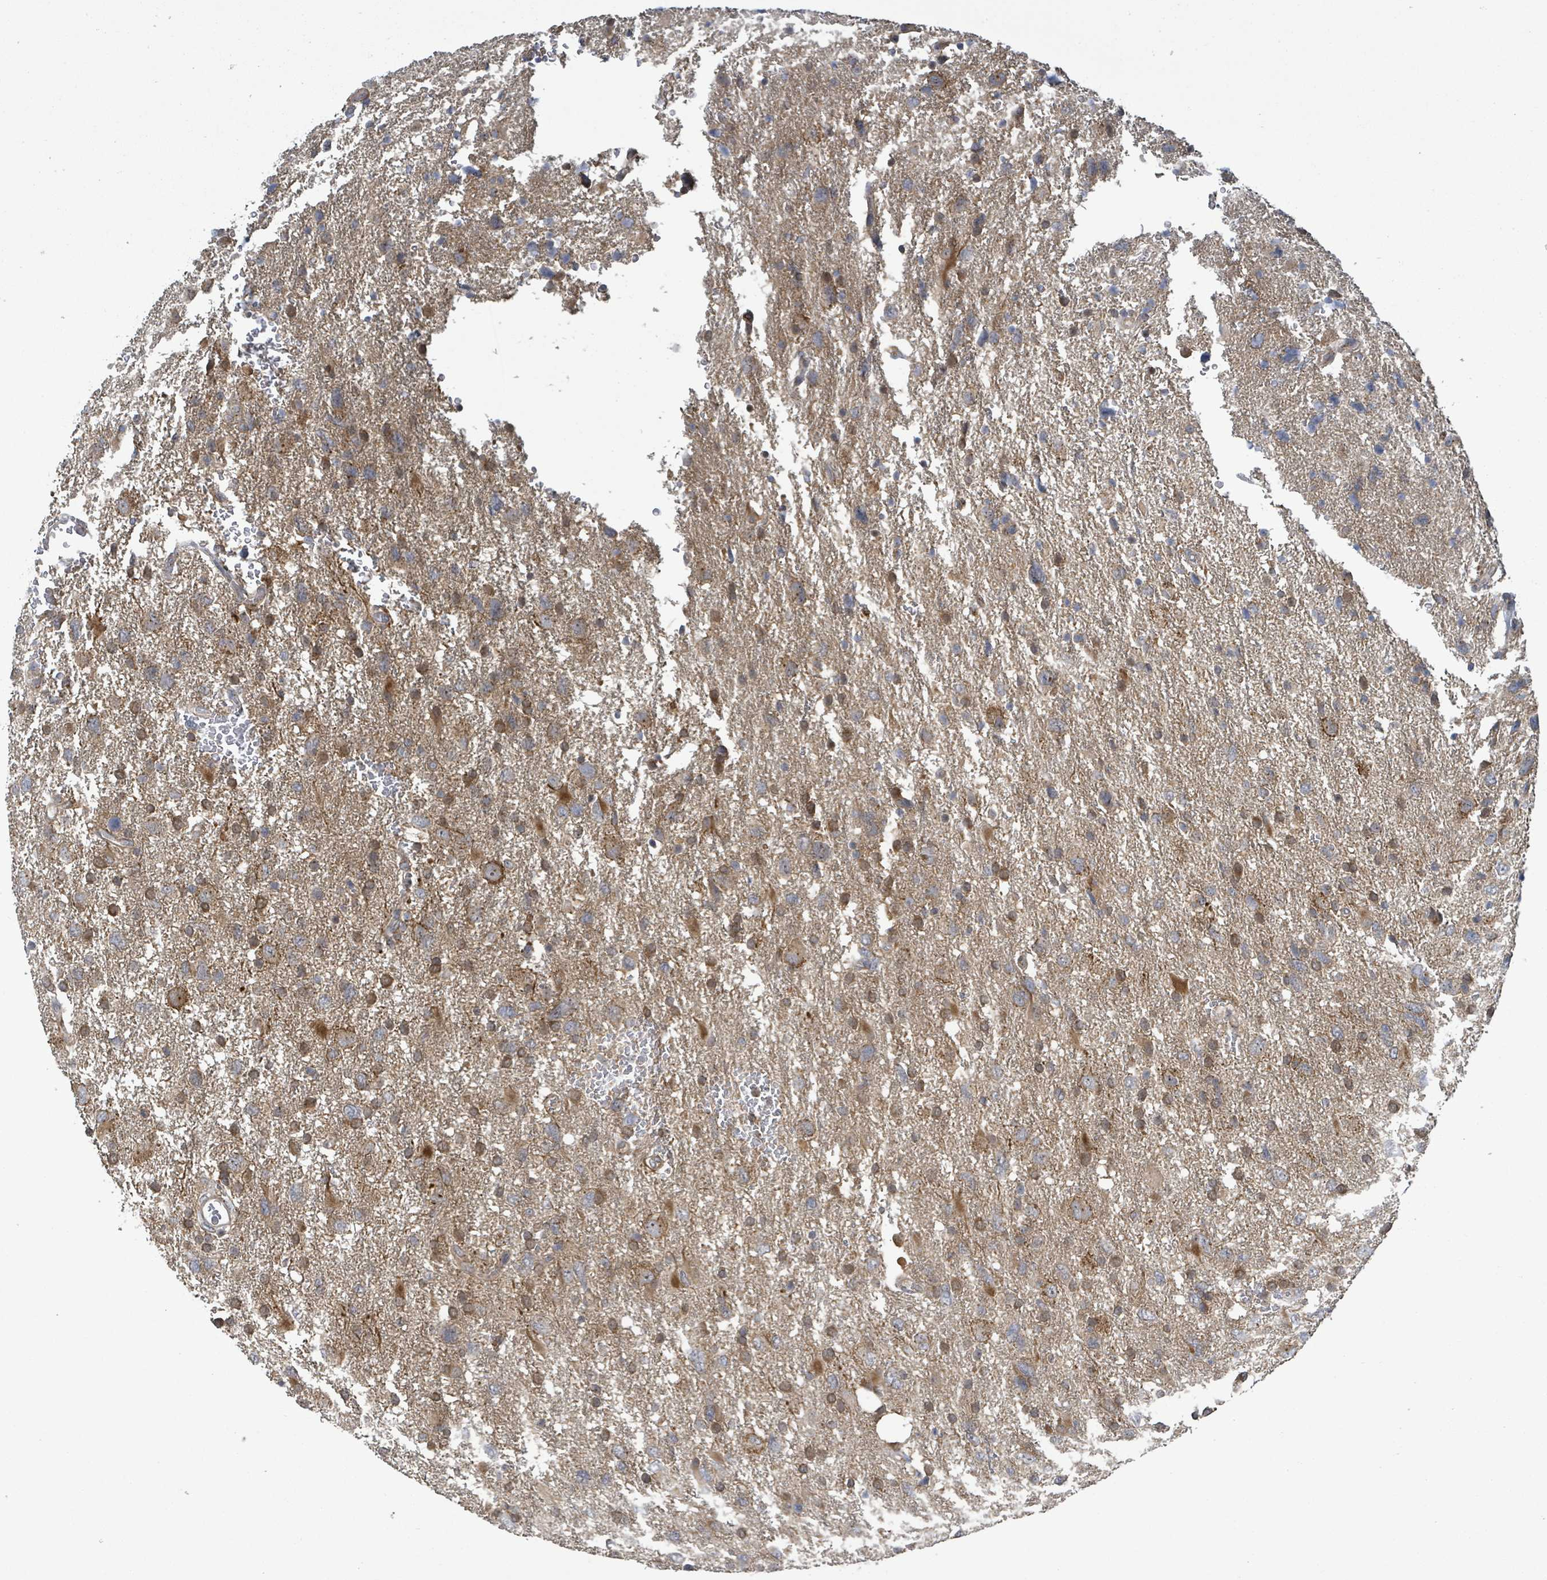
{"staining": {"intensity": "moderate", "quantity": ">75%", "location": "cytoplasmic/membranous"}, "tissue": "glioma", "cell_type": "Tumor cells", "image_type": "cancer", "snomed": [{"axis": "morphology", "description": "Glioma, malignant, High grade"}, {"axis": "topography", "description": "Brain"}], "caption": "DAB (3,3'-diaminobenzidine) immunohistochemical staining of human glioma displays moderate cytoplasmic/membranous protein expression in about >75% of tumor cells.", "gene": "CCDC121", "patient": {"sex": "male", "age": 61}}